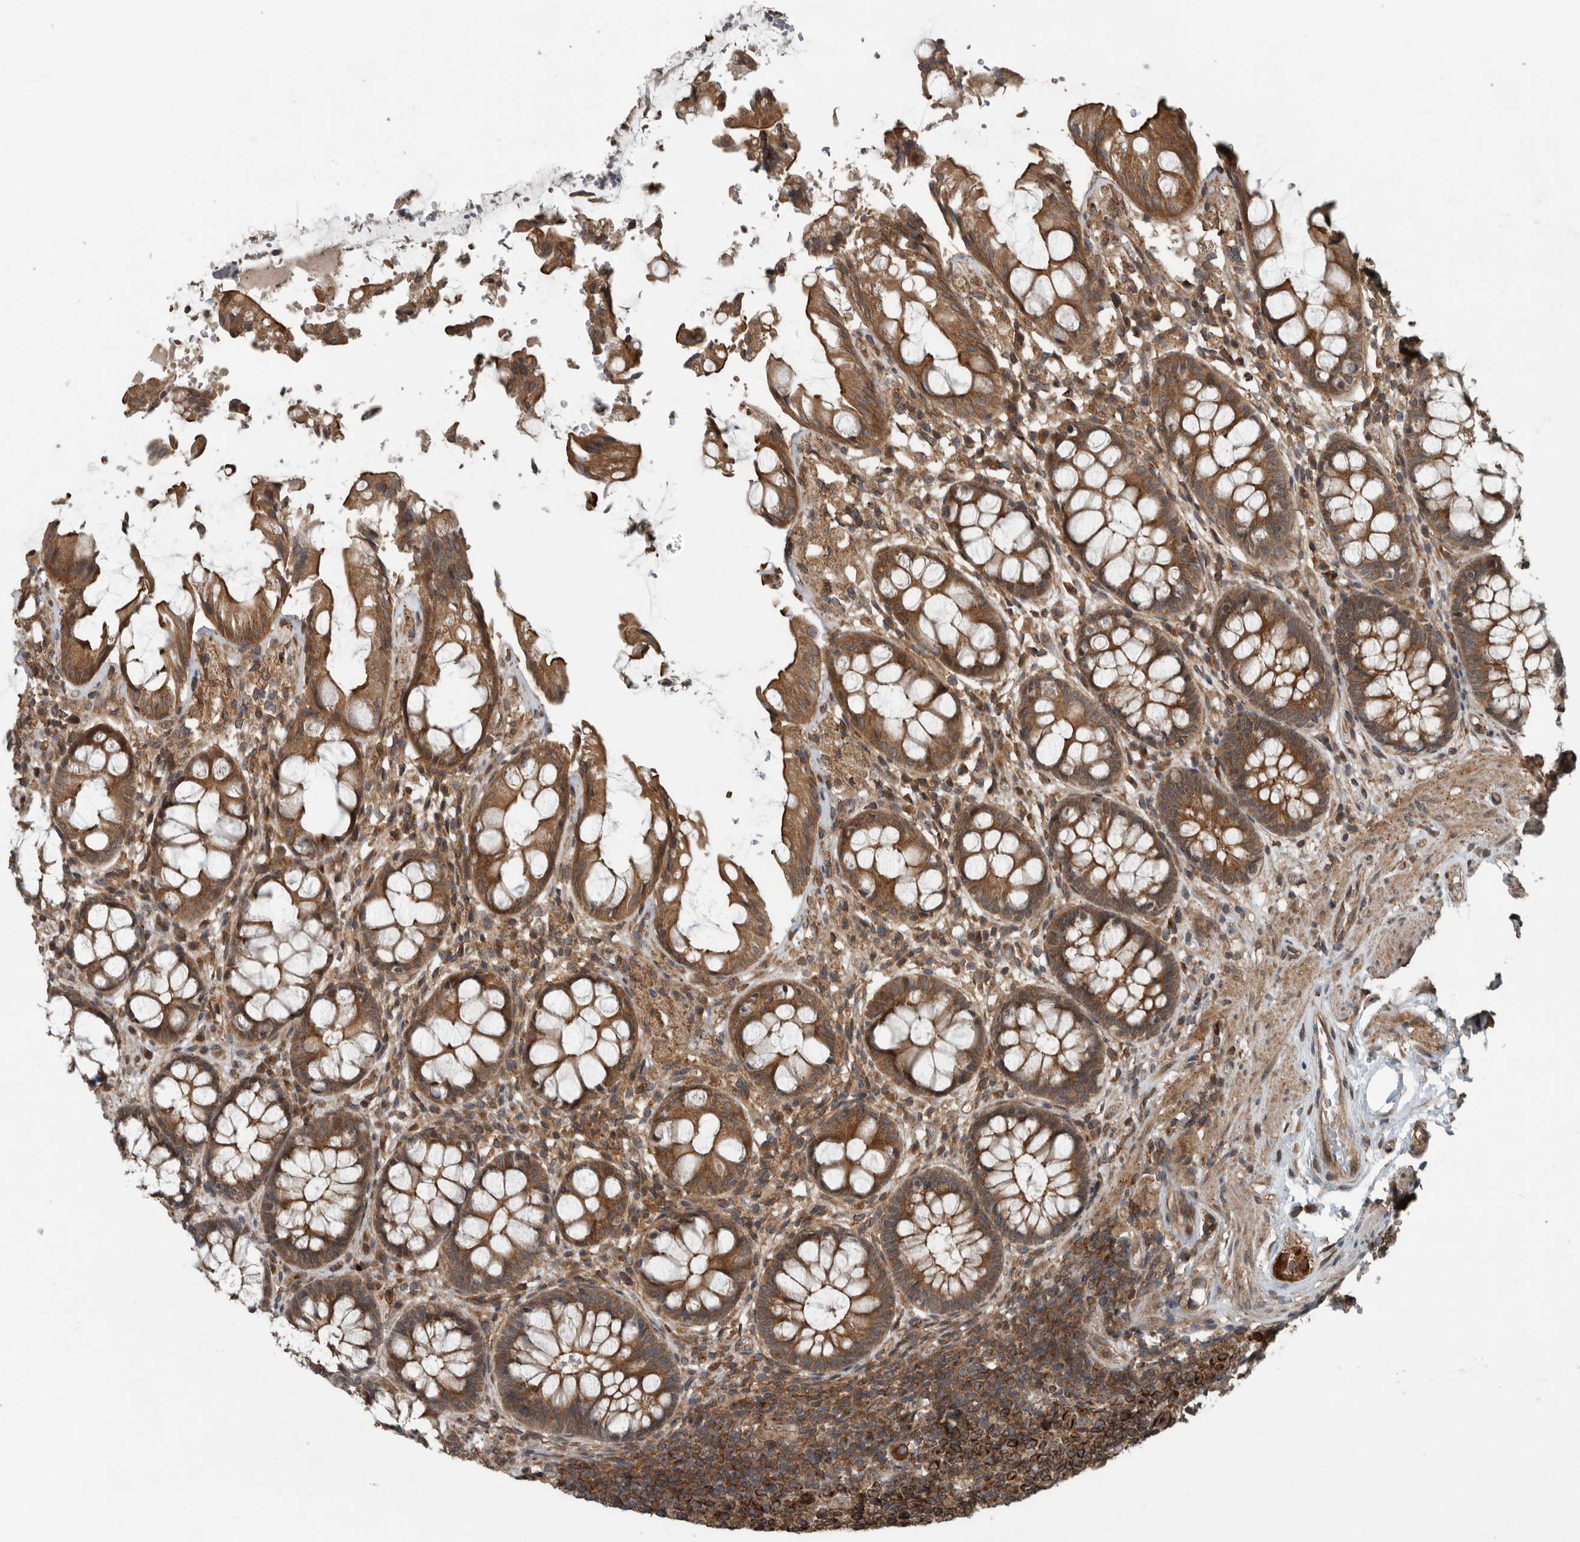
{"staining": {"intensity": "moderate", "quantity": ">75%", "location": "cytoplasmic/membranous,nuclear"}, "tissue": "rectum", "cell_type": "Glandular cells", "image_type": "normal", "snomed": [{"axis": "morphology", "description": "Normal tissue, NOS"}, {"axis": "topography", "description": "Rectum"}], "caption": "IHC of unremarkable human rectum displays medium levels of moderate cytoplasmic/membranous,nuclear positivity in approximately >75% of glandular cells.", "gene": "AMFR", "patient": {"sex": "male", "age": 64}}